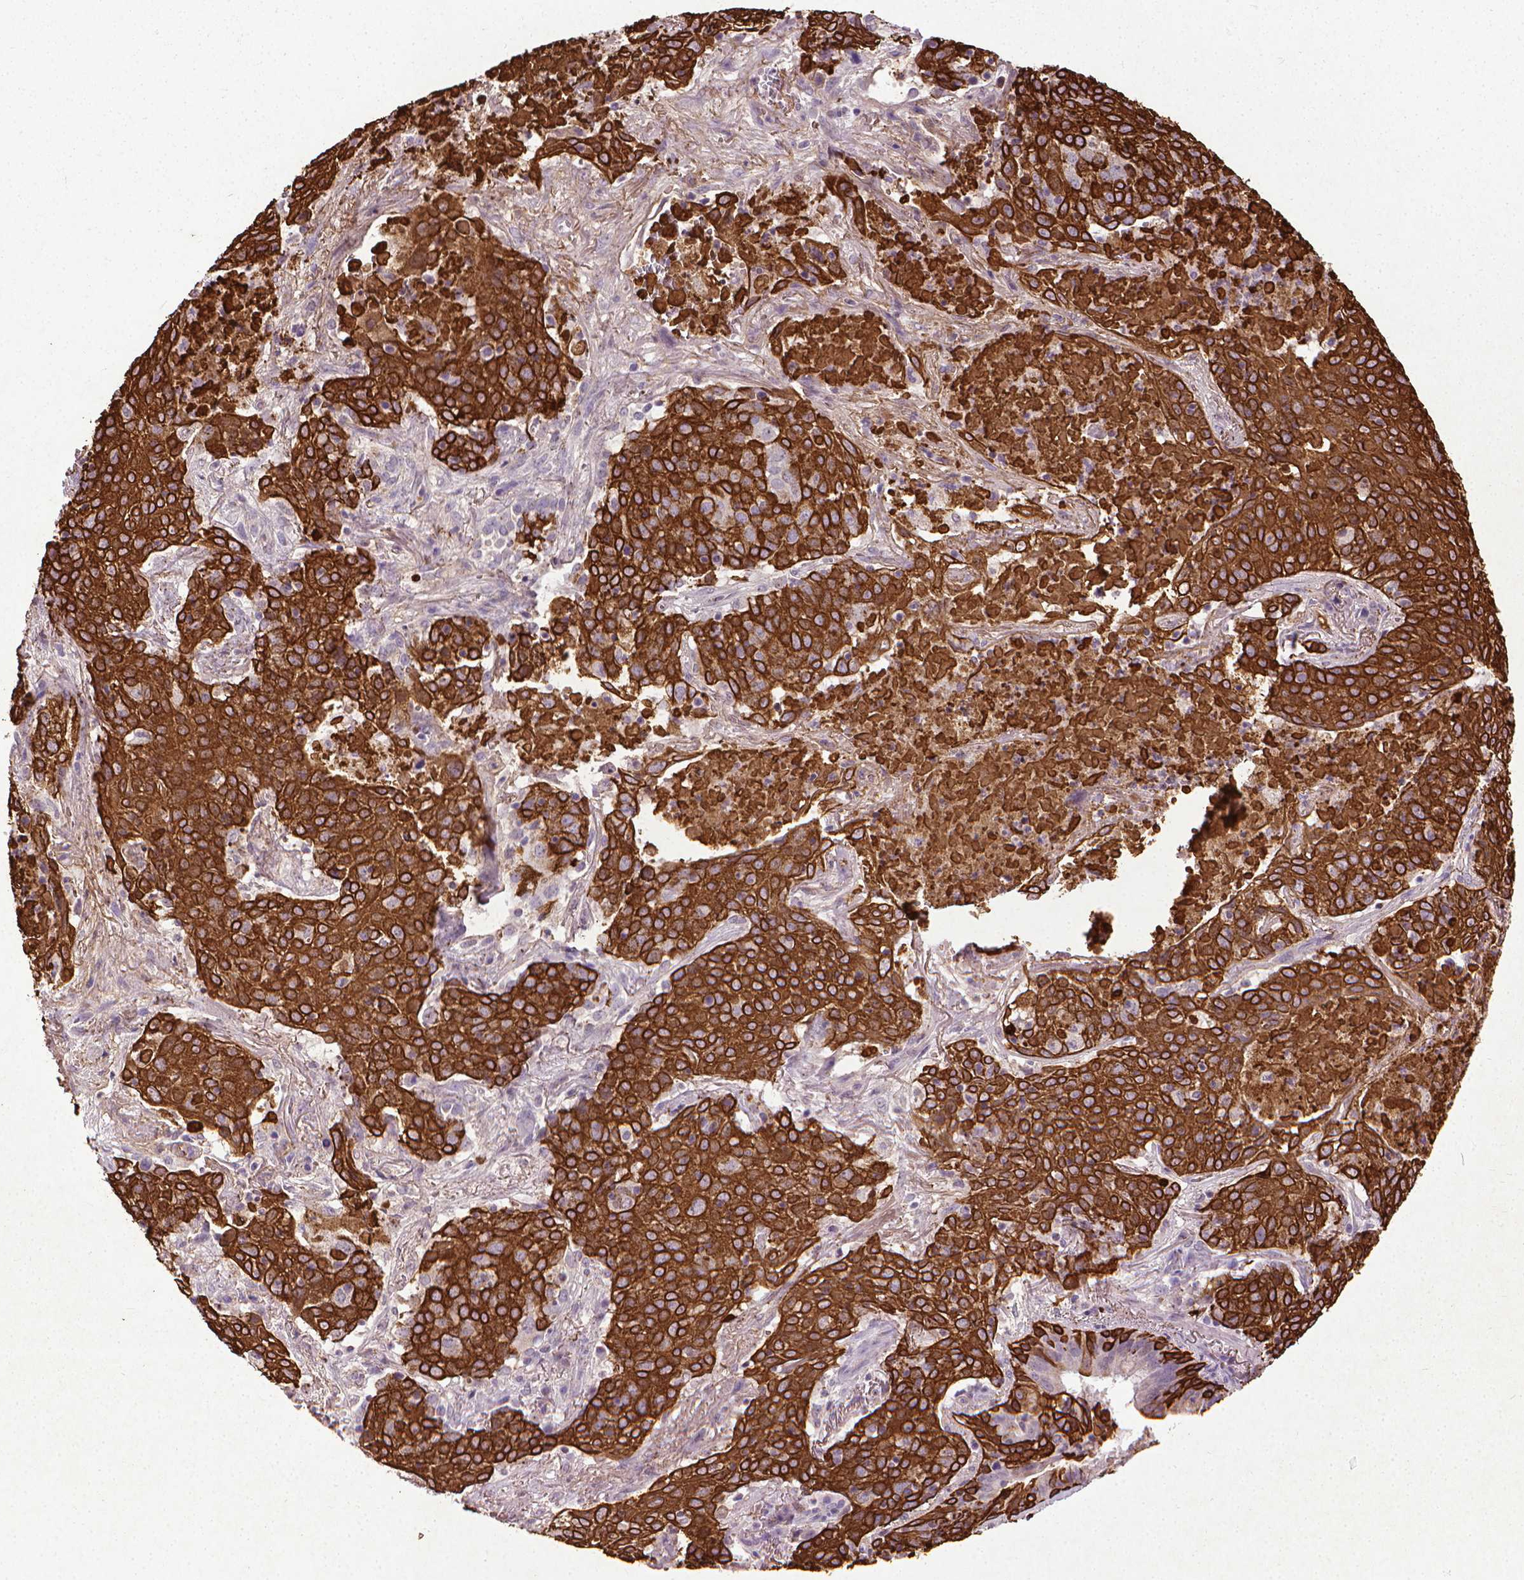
{"staining": {"intensity": "strong", "quantity": ">75%", "location": "cytoplasmic/membranous"}, "tissue": "lung cancer", "cell_type": "Tumor cells", "image_type": "cancer", "snomed": [{"axis": "morphology", "description": "Squamous cell carcinoma, NOS"}, {"axis": "topography", "description": "Lung"}], "caption": "An immunohistochemistry (IHC) micrograph of tumor tissue is shown. Protein staining in brown labels strong cytoplasmic/membranous positivity in lung cancer within tumor cells. The staining was performed using DAB to visualize the protein expression in brown, while the nuclei were stained in blue with hematoxylin (Magnification: 20x).", "gene": "KRT5", "patient": {"sex": "male", "age": 82}}